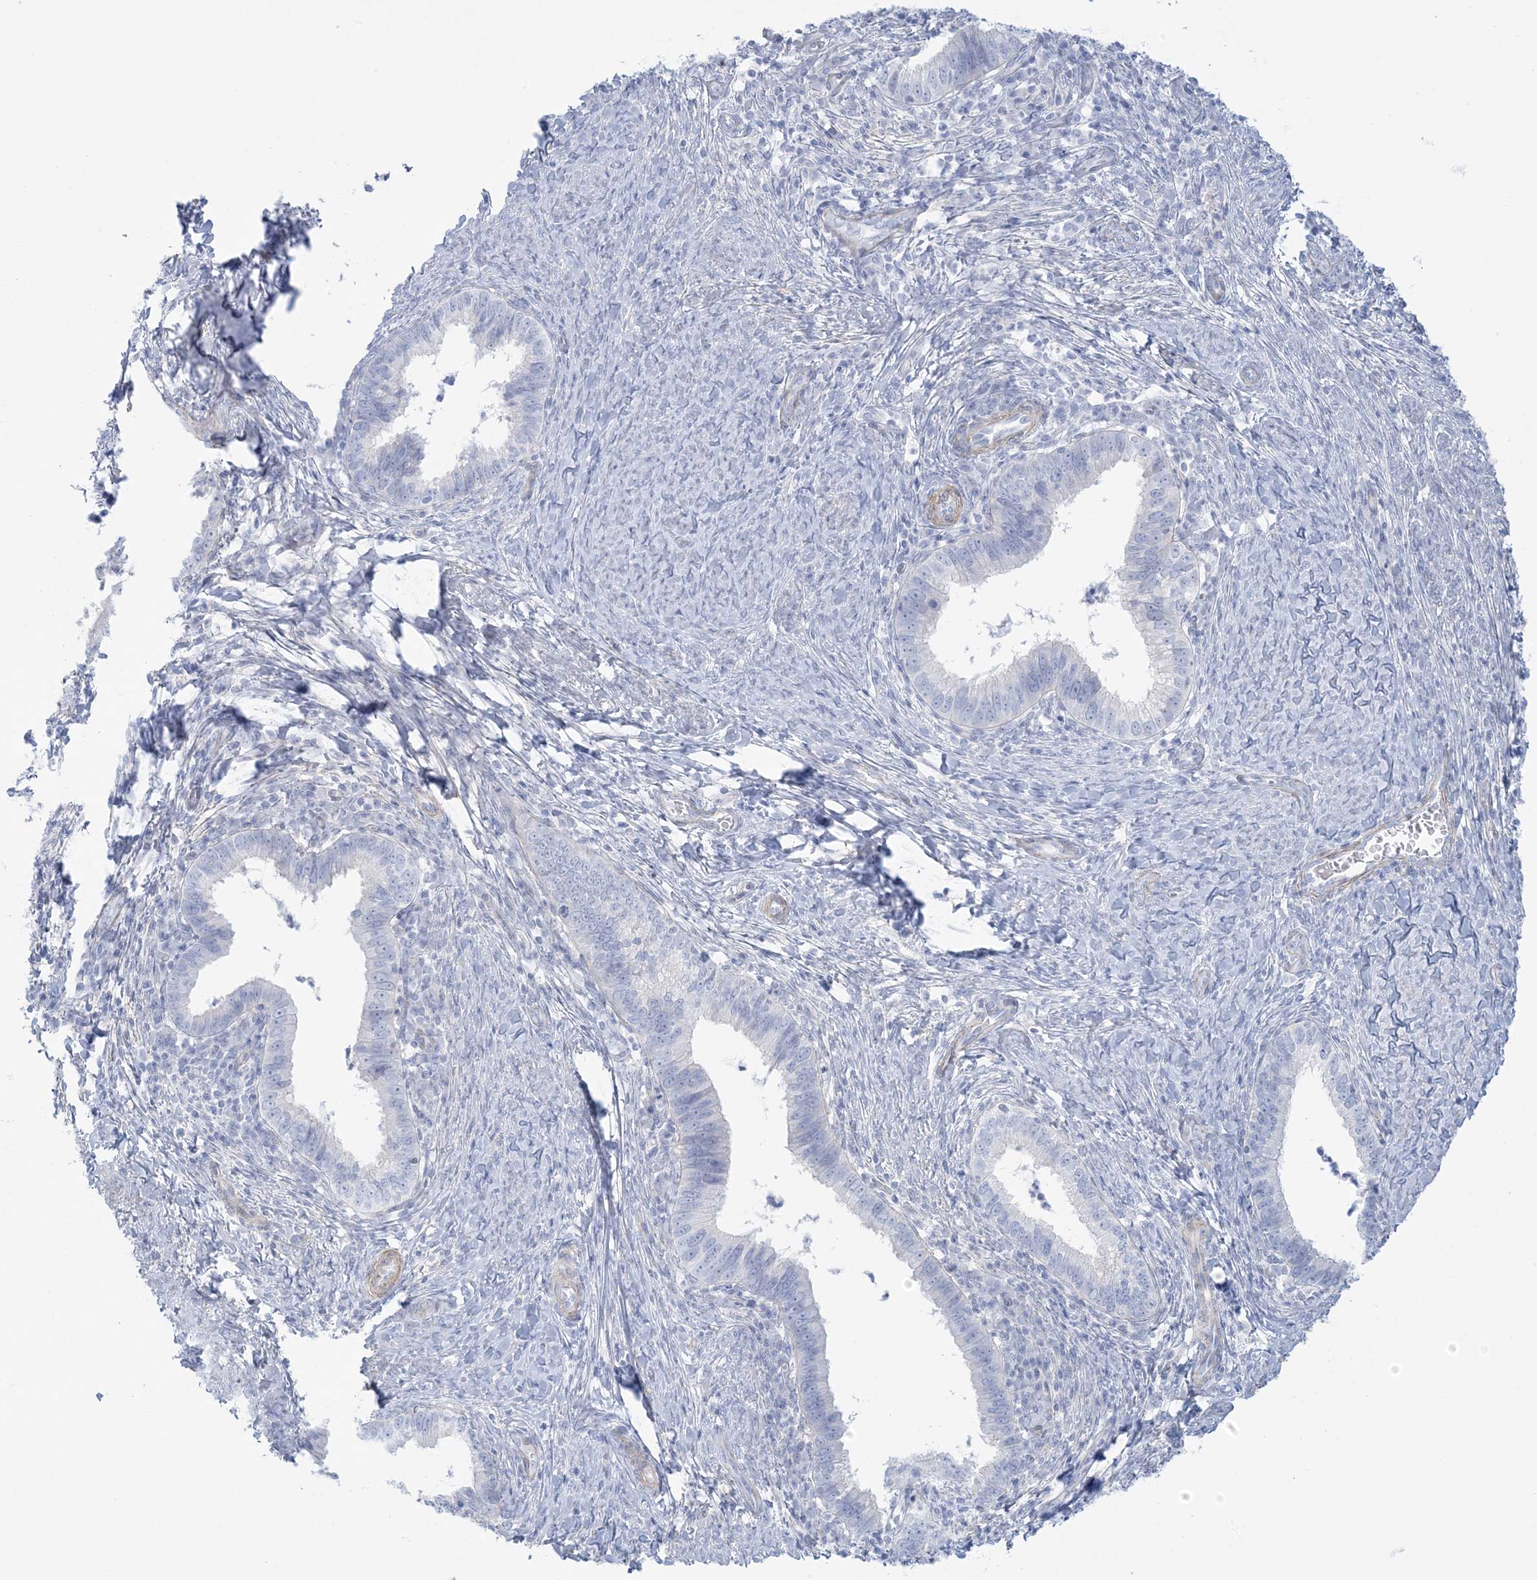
{"staining": {"intensity": "negative", "quantity": "none", "location": "none"}, "tissue": "cervical cancer", "cell_type": "Tumor cells", "image_type": "cancer", "snomed": [{"axis": "morphology", "description": "Adenocarcinoma, NOS"}, {"axis": "topography", "description": "Cervix"}], "caption": "Tumor cells are negative for protein expression in human cervical cancer (adenocarcinoma).", "gene": "AGXT", "patient": {"sex": "female", "age": 36}}